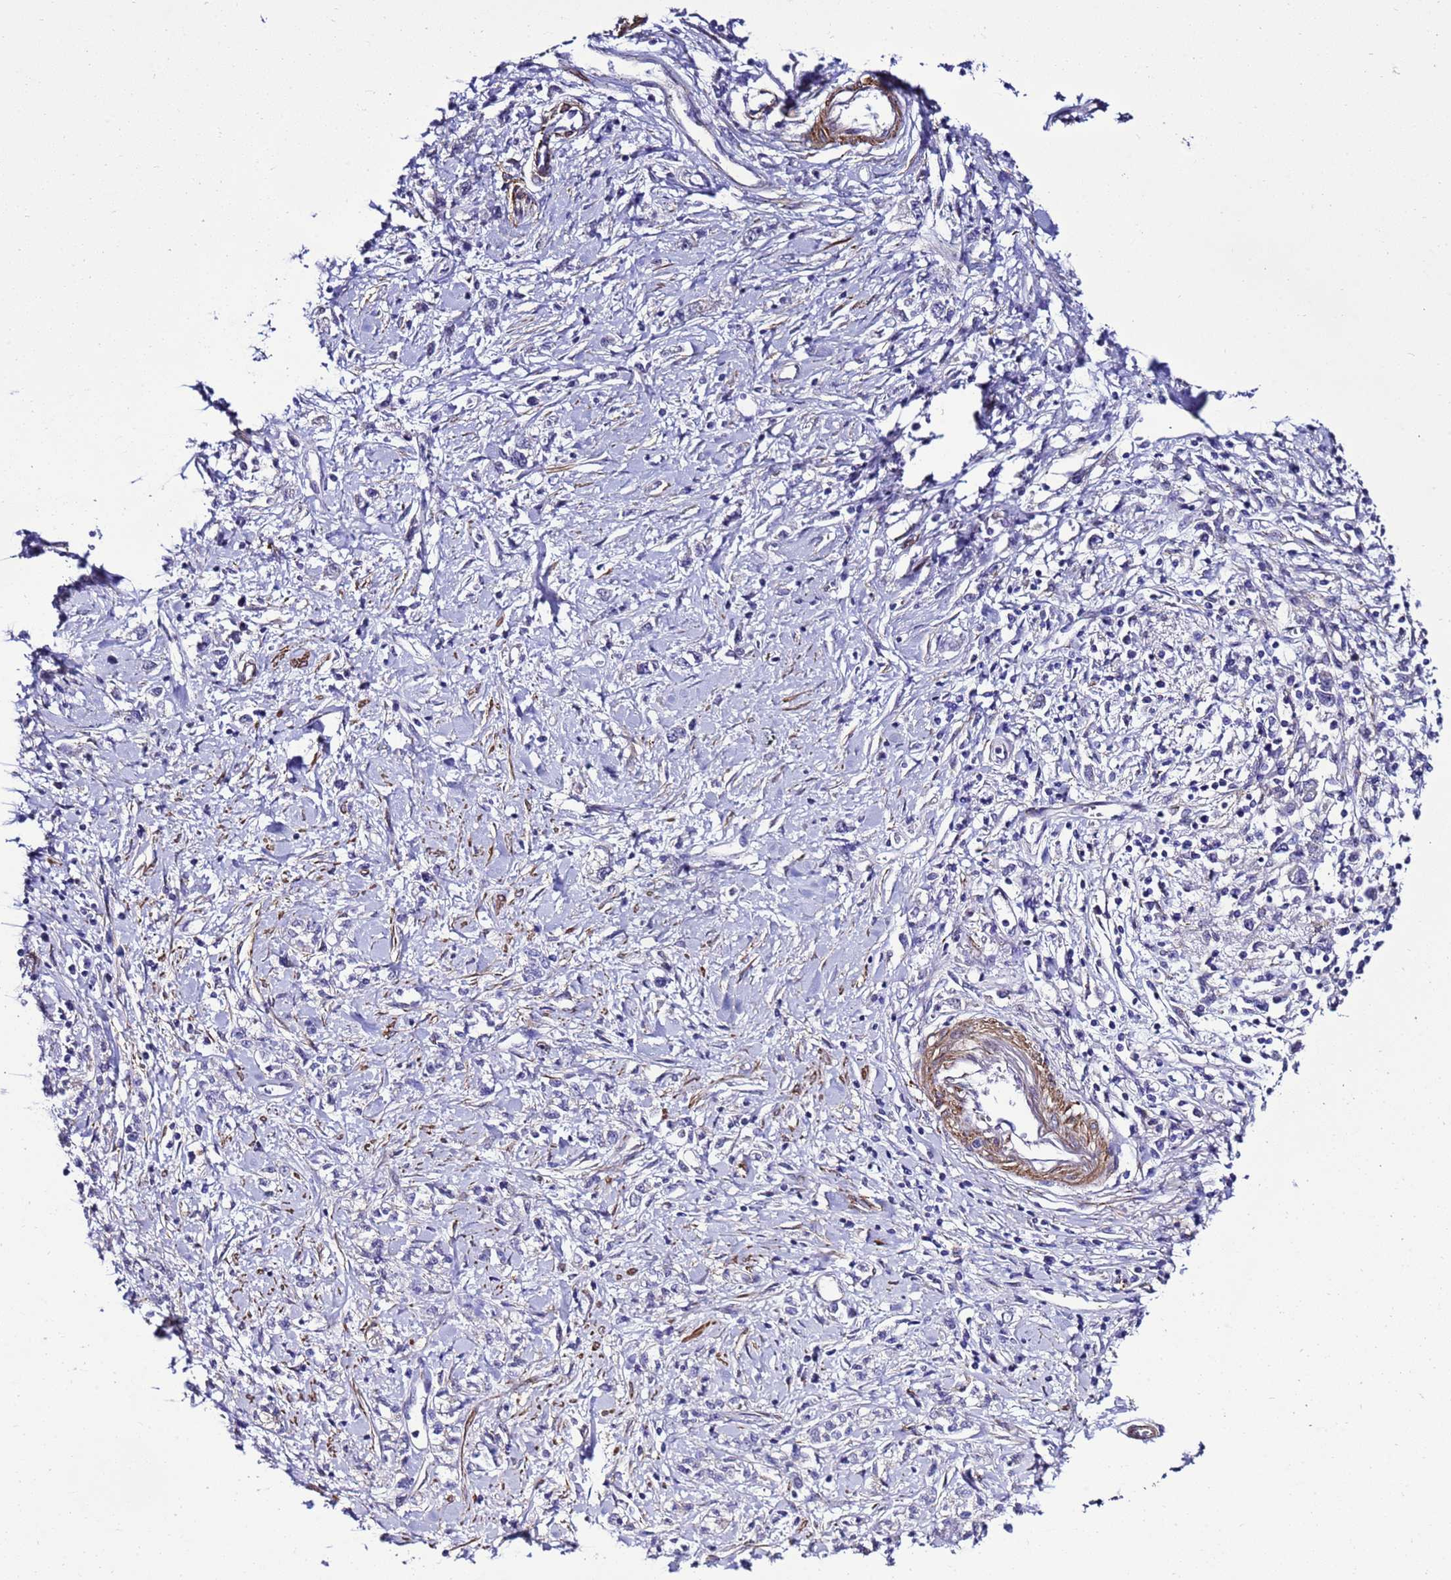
{"staining": {"intensity": "negative", "quantity": "none", "location": "none"}, "tissue": "stomach cancer", "cell_type": "Tumor cells", "image_type": "cancer", "snomed": [{"axis": "morphology", "description": "Adenocarcinoma, NOS"}, {"axis": "topography", "description": "Stomach"}], "caption": "DAB (3,3'-diaminobenzidine) immunohistochemical staining of stomach adenocarcinoma displays no significant expression in tumor cells. The staining was performed using DAB (3,3'-diaminobenzidine) to visualize the protein expression in brown, while the nuclei were stained in blue with hematoxylin (Magnification: 20x).", "gene": "GZF1", "patient": {"sex": "female", "age": 76}}